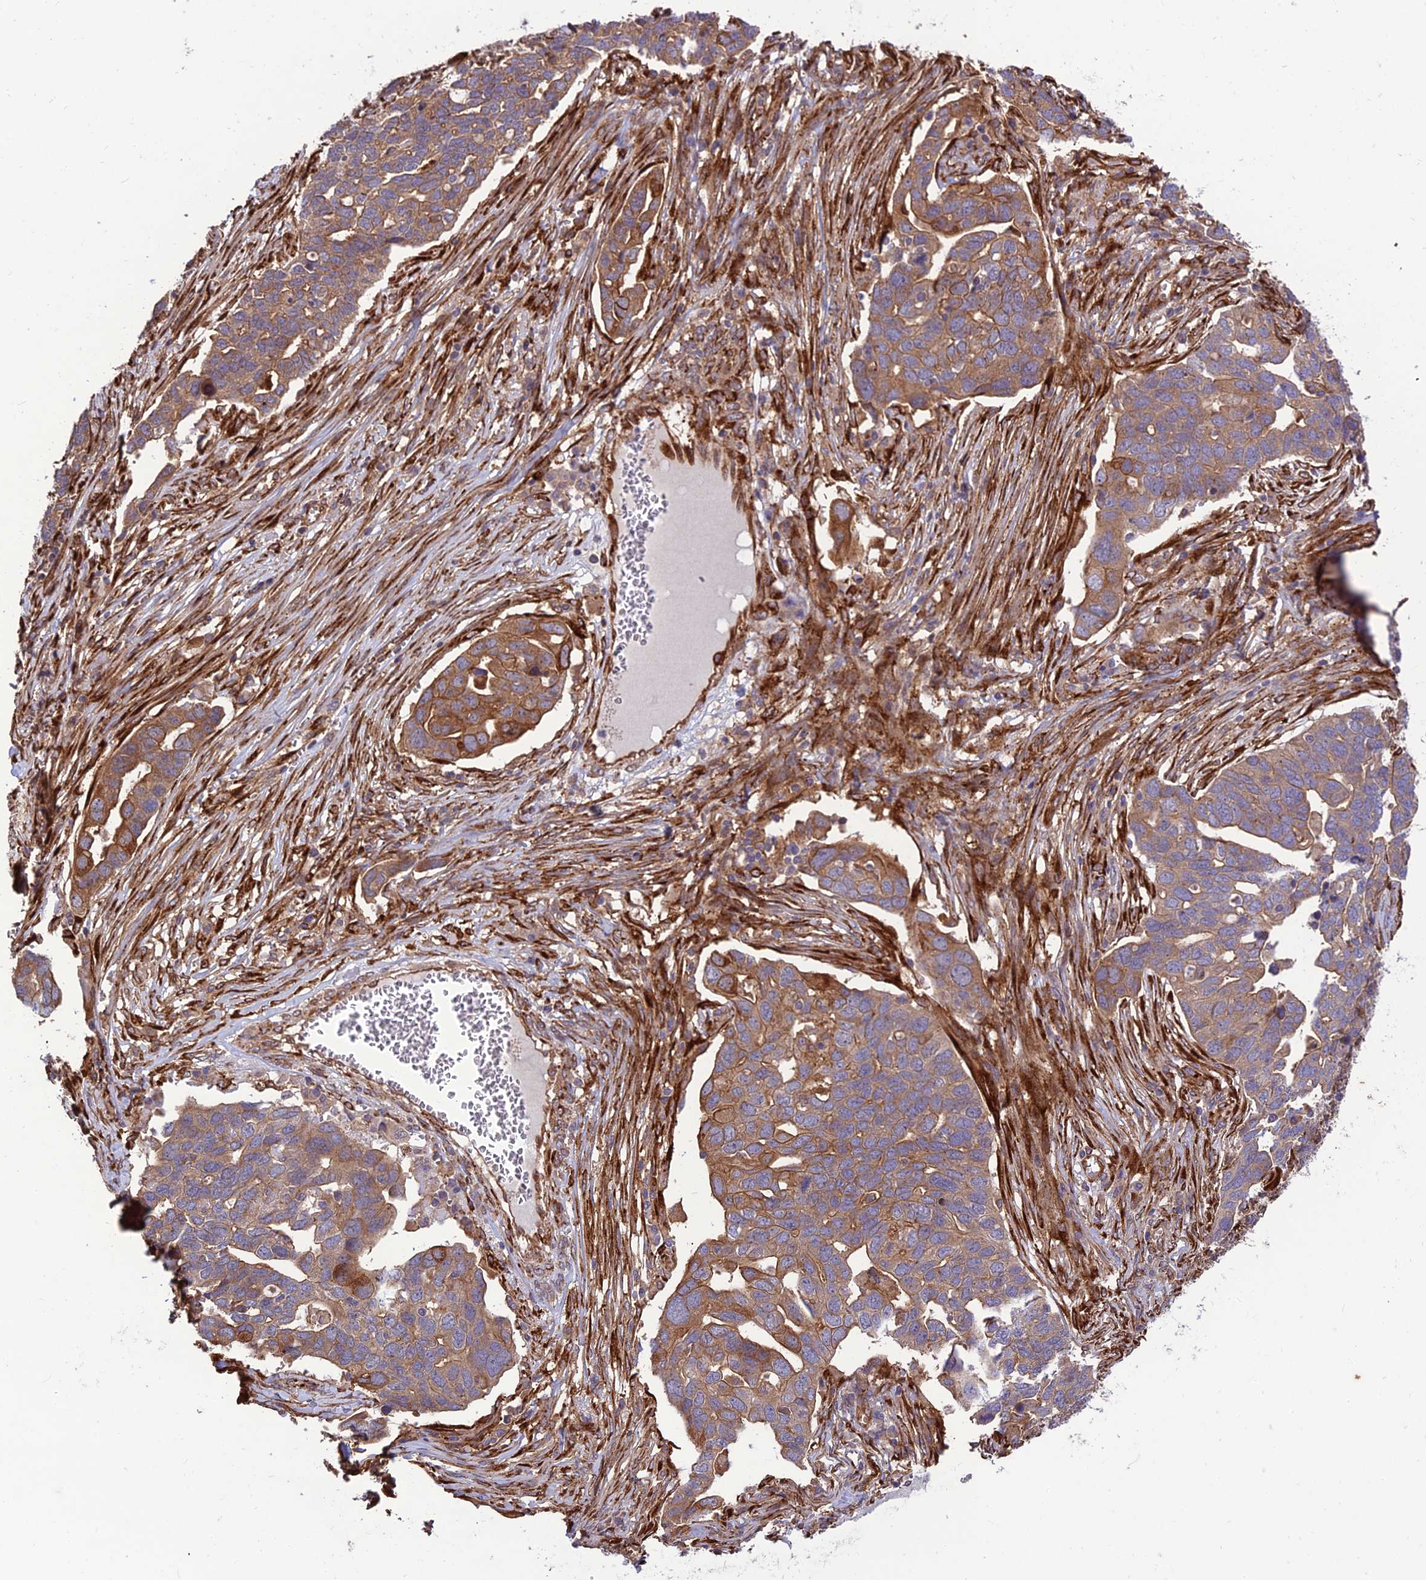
{"staining": {"intensity": "moderate", "quantity": ">75%", "location": "cytoplasmic/membranous"}, "tissue": "ovarian cancer", "cell_type": "Tumor cells", "image_type": "cancer", "snomed": [{"axis": "morphology", "description": "Cystadenocarcinoma, serous, NOS"}, {"axis": "topography", "description": "Ovary"}], "caption": "Ovarian serous cystadenocarcinoma stained with IHC displays moderate cytoplasmic/membranous staining in about >75% of tumor cells. Ihc stains the protein of interest in brown and the nuclei are stained blue.", "gene": "CRTAP", "patient": {"sex": "female", "age": 54}}